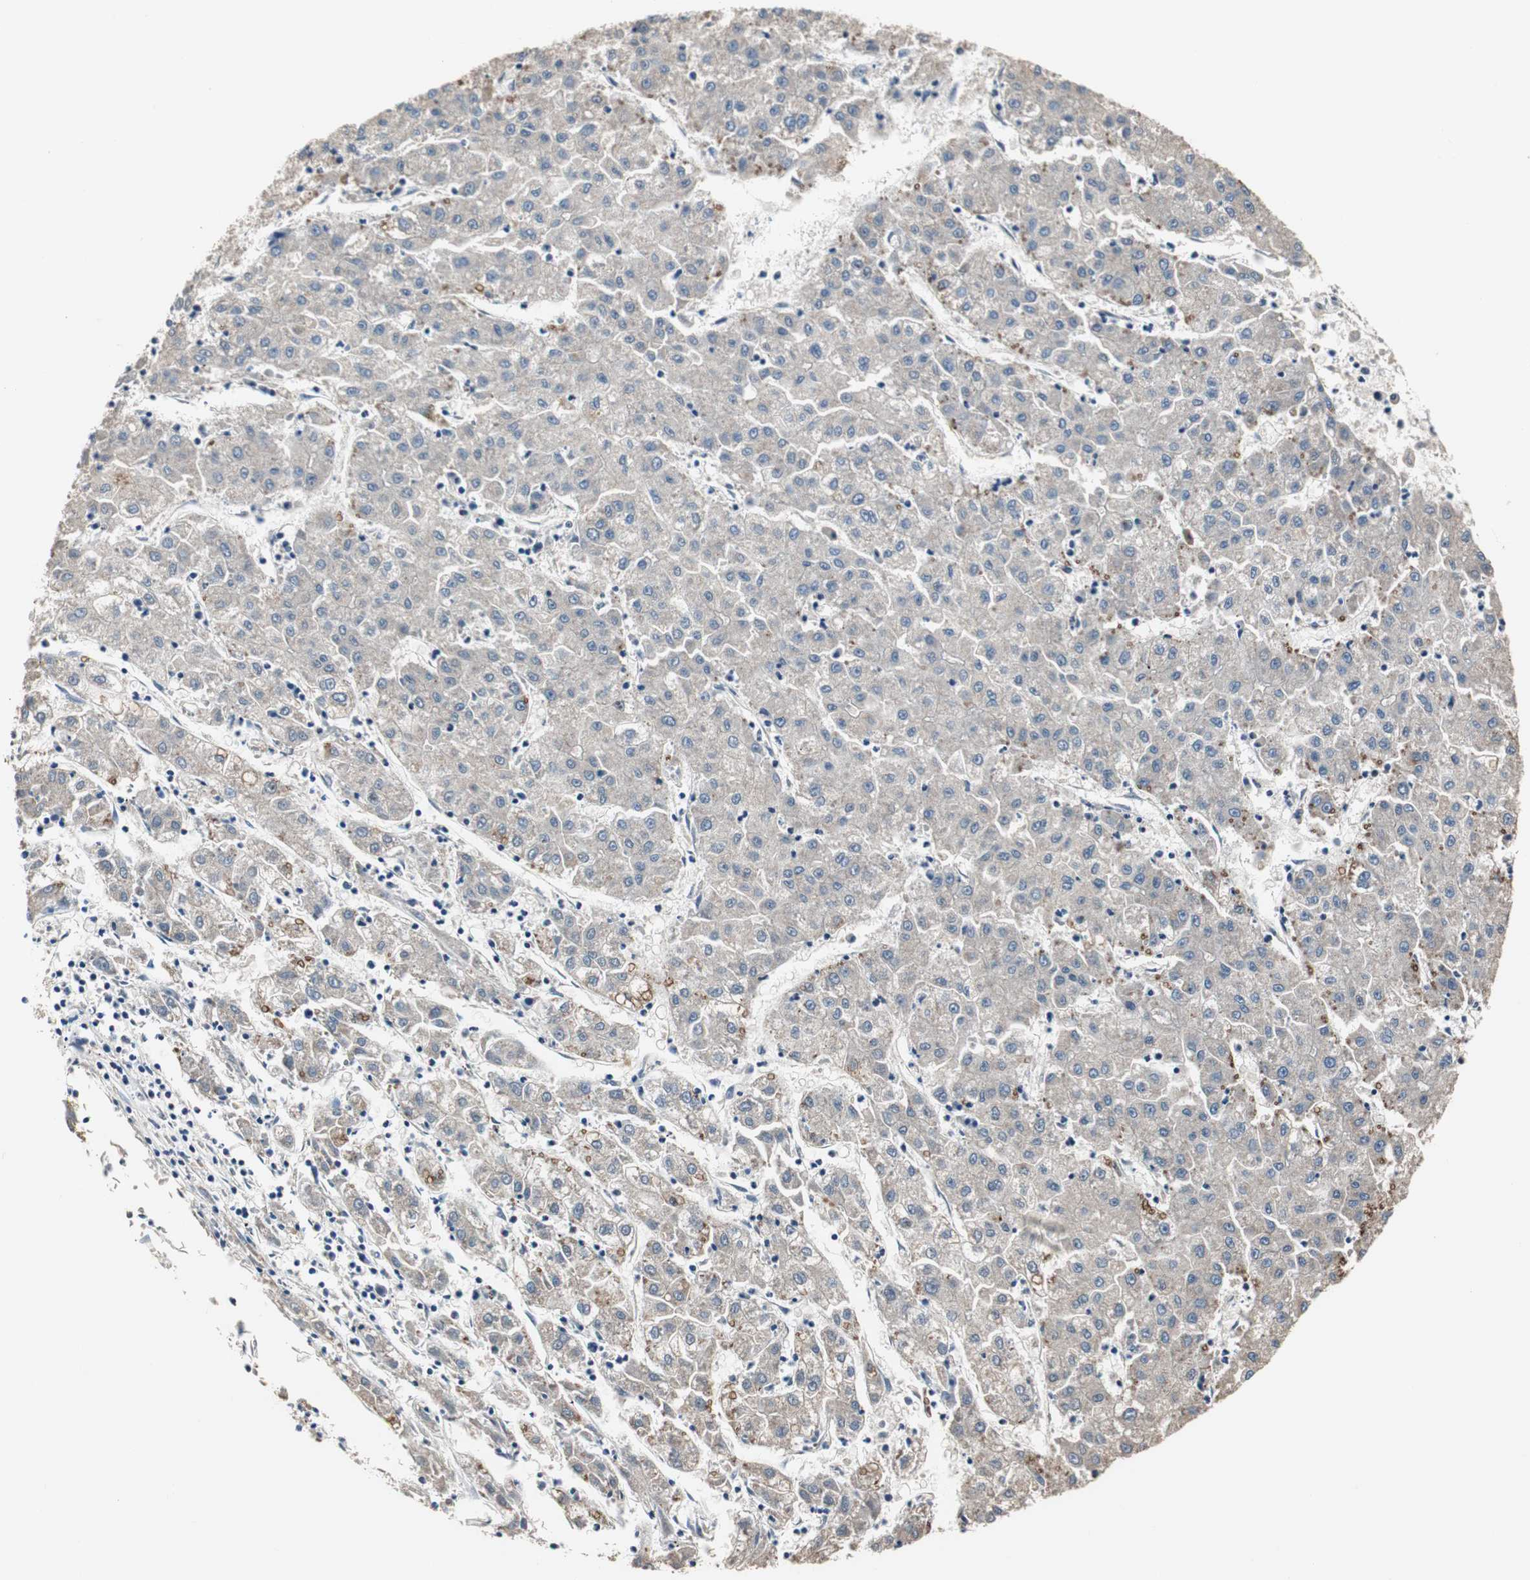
{"staining": {"intensity": "weak", "quantity": ">75%", "location": "cytoplasmic/membranous"}, "tissue": "liver cancer", "cell_type": "Tumor cells", "image_type": "cancer", "snomed": [{"axis": "morphology", "description": "Carcinoma, Hepatocellular, NOS"}, {"axis": "topography", "description": "Liver"}], "caption": "This micrograph shows immunohistochemistry (IHC) staining of liver cancer, with low weak cytoplasmic/membranous positivity in approximately >75% of tumor cells.", "gene": "PTPRN2", "patient": {"sex": "male", "age": 72}}